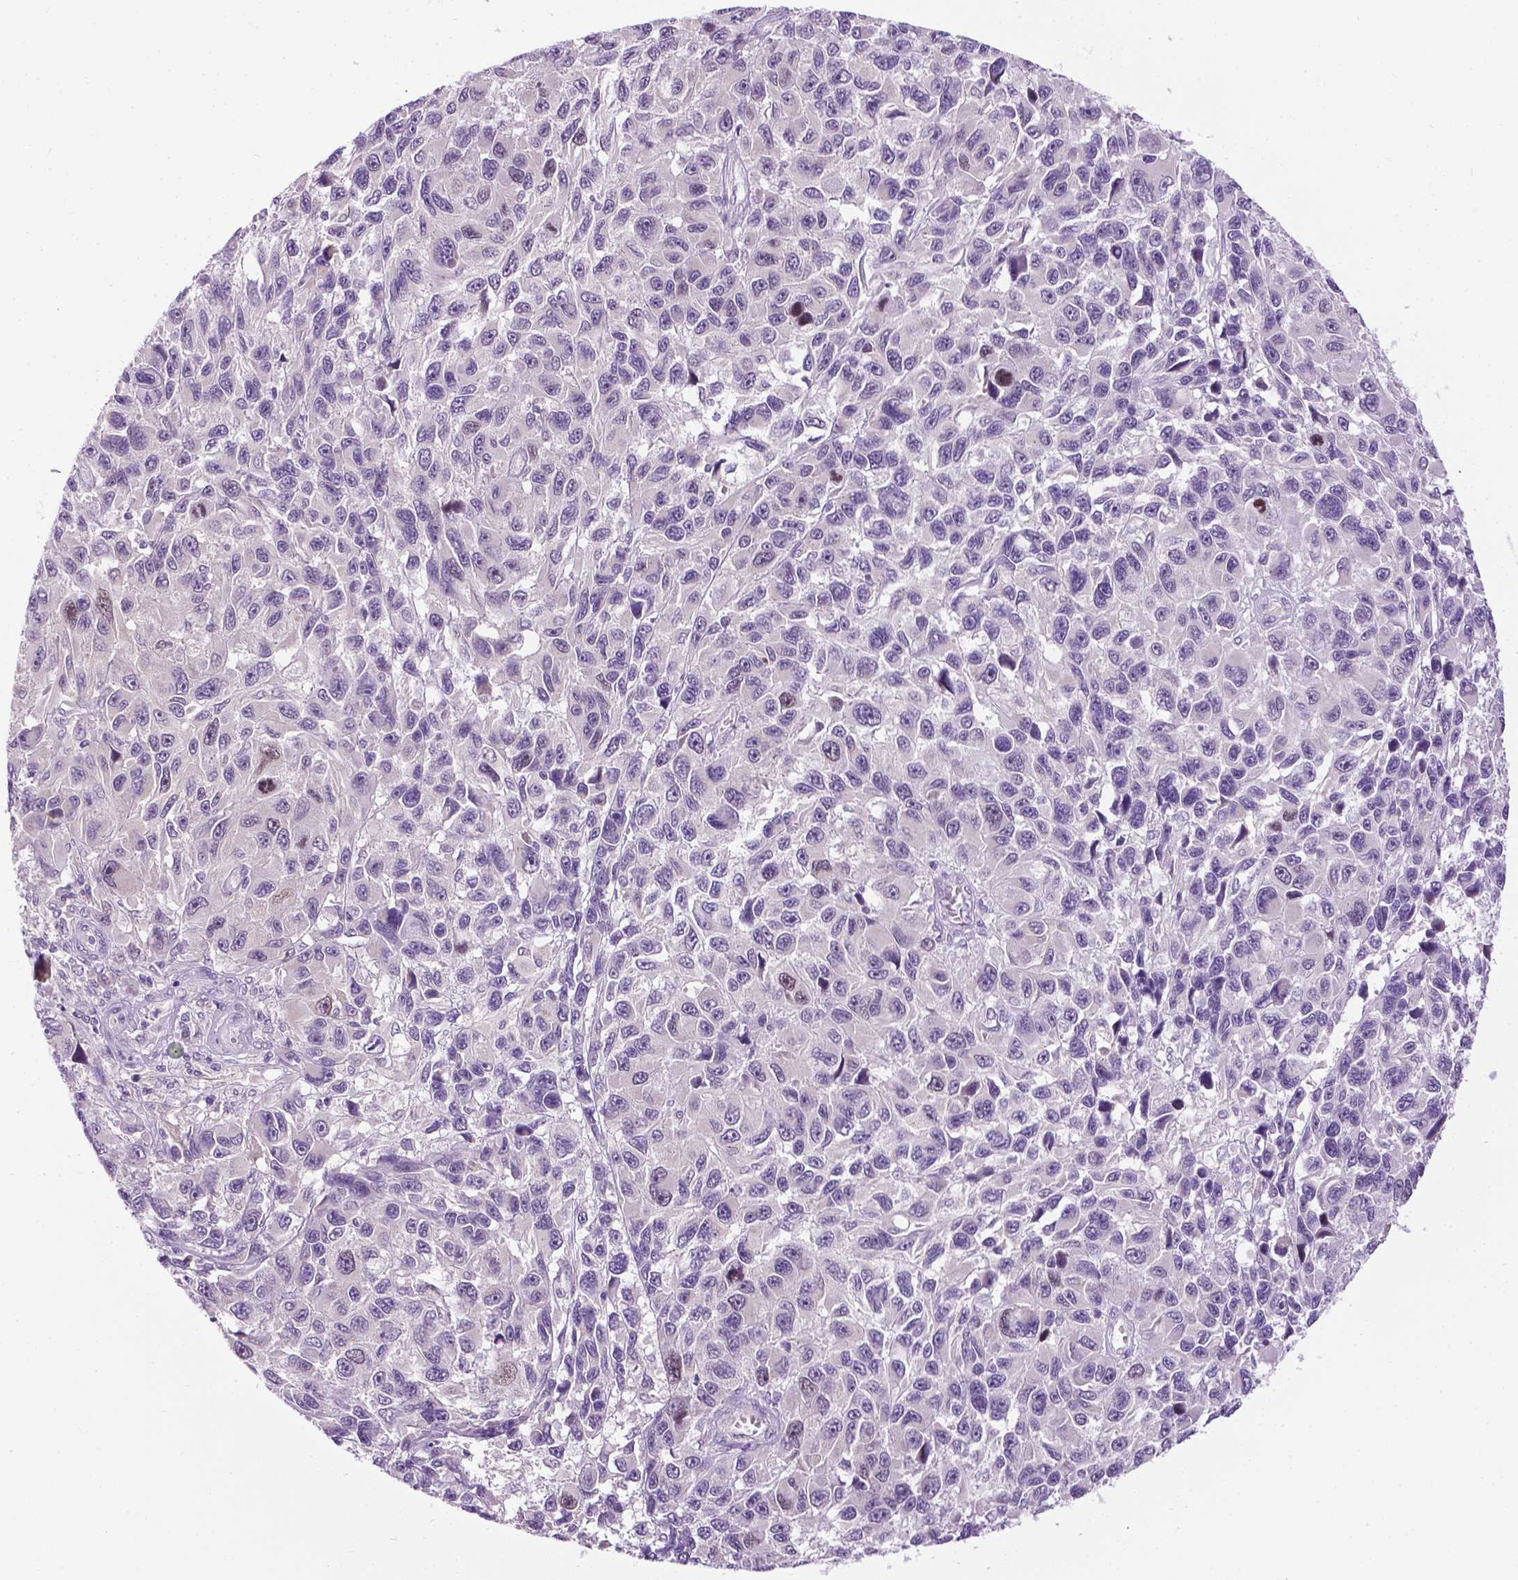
{"staining": {"intensity": "negative", "quantity": "none", "location": "none"}, "tissue": "melanoma", "cell_type": "Tumor cells", "image_type": "cancer", "snomed": [{"axis": "morphology", "description": "Malignant melanoma, NOS"}, {"axis": "topography", "description": "Skin"}], "caption": "Malignant melanoma was stained to show a protein in brown. There is no significant staining in tumor cells.", "gene": "DENND4A", "patient": {"sex": "male", "age": 53}}